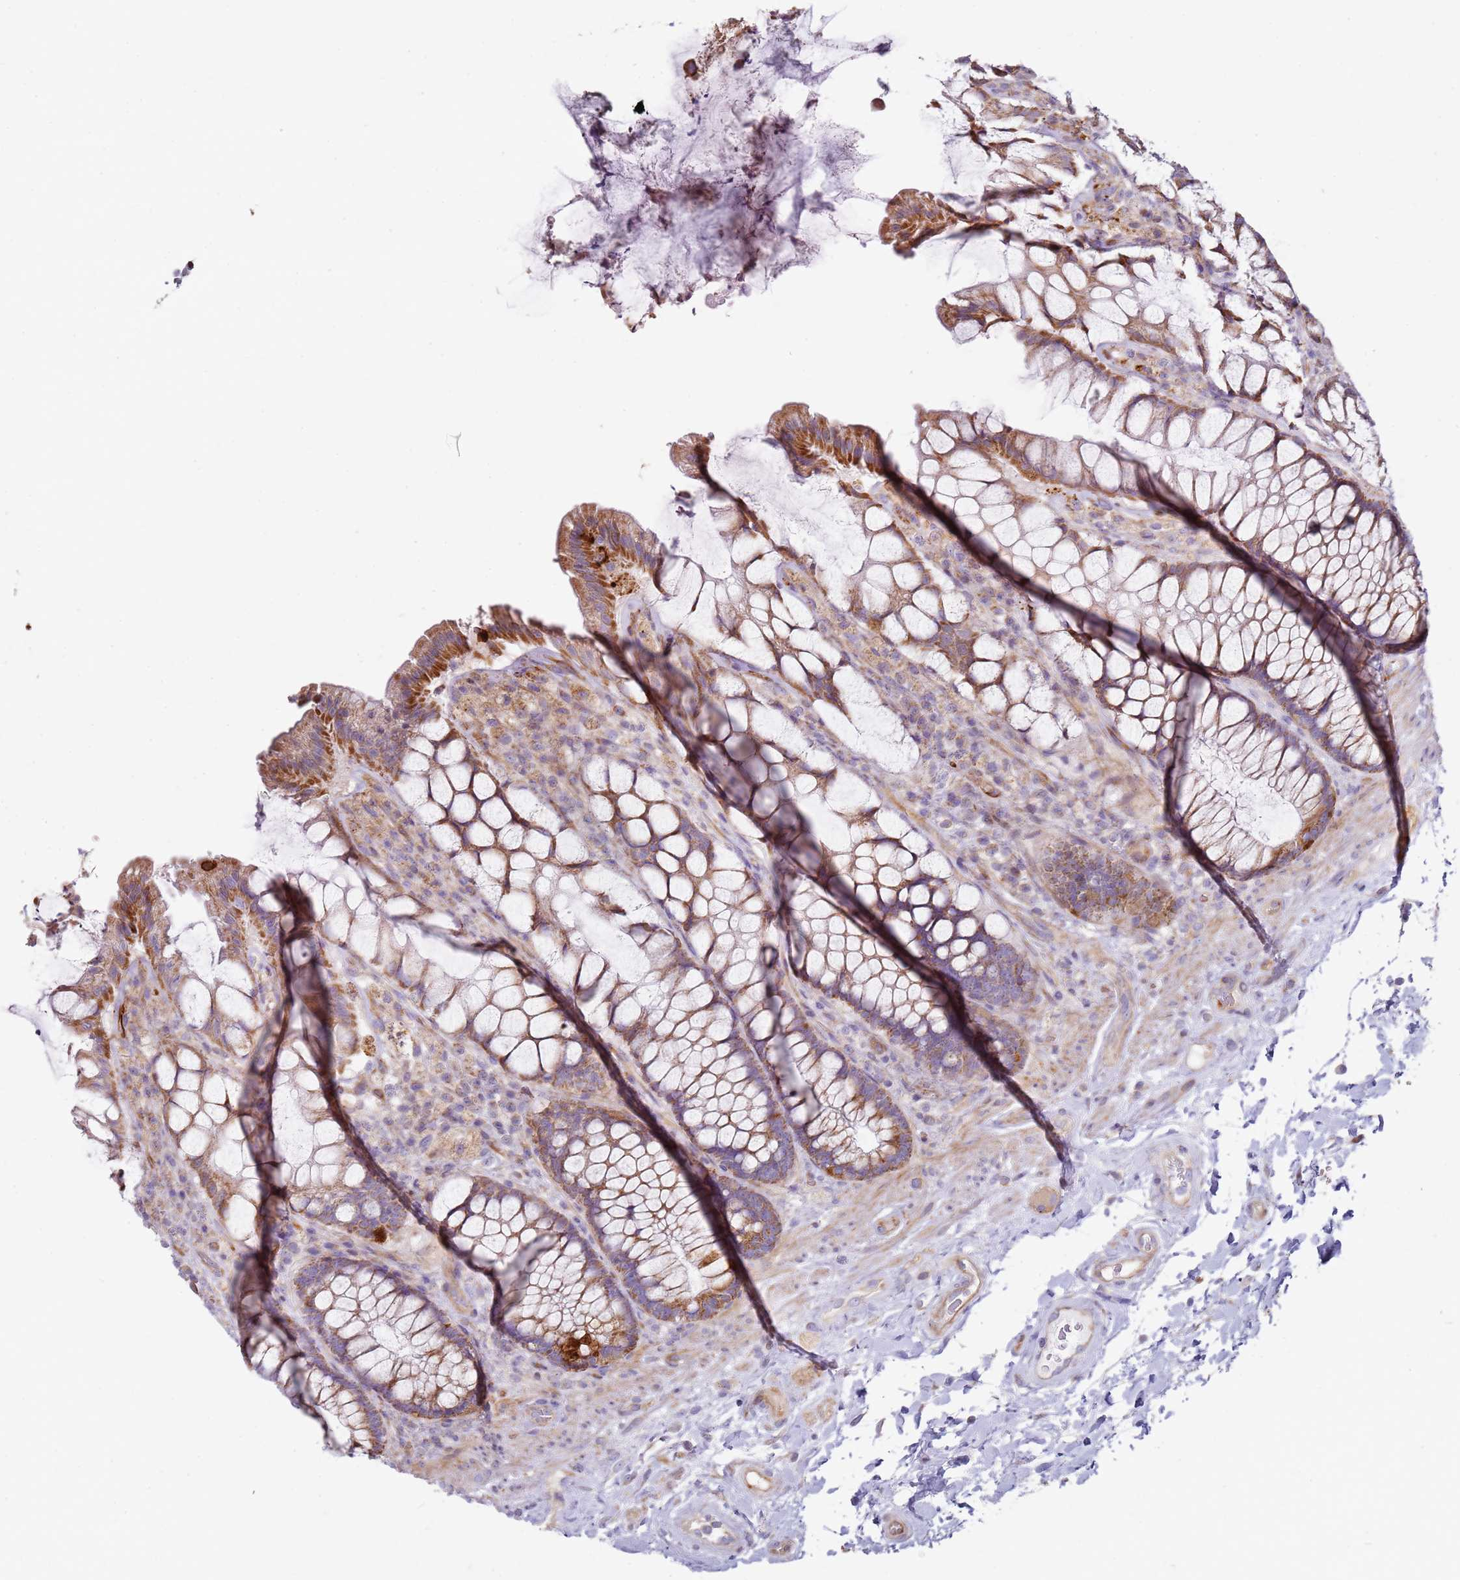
{"staining": {"intensity": "moderate", "quantity": ">75%", "location": "cytoplasmic/membranous"}, "tissue": "rectum", "cell_type": "Glandular cells", "image_type": "normal", "snomed": [{"axis": "morphology", "description": "Normal tissue, NOS"}, {"axis": "topography", "description": "Rectum"}], "caption": "The histopathology image reveals staining of unremarkable rectum, revealing moderate cytoplasmic/membranous protein expression (brown color) within glandular cells.", "gene": "ALS2", "patient": {"sex": "female", "age": 58}}